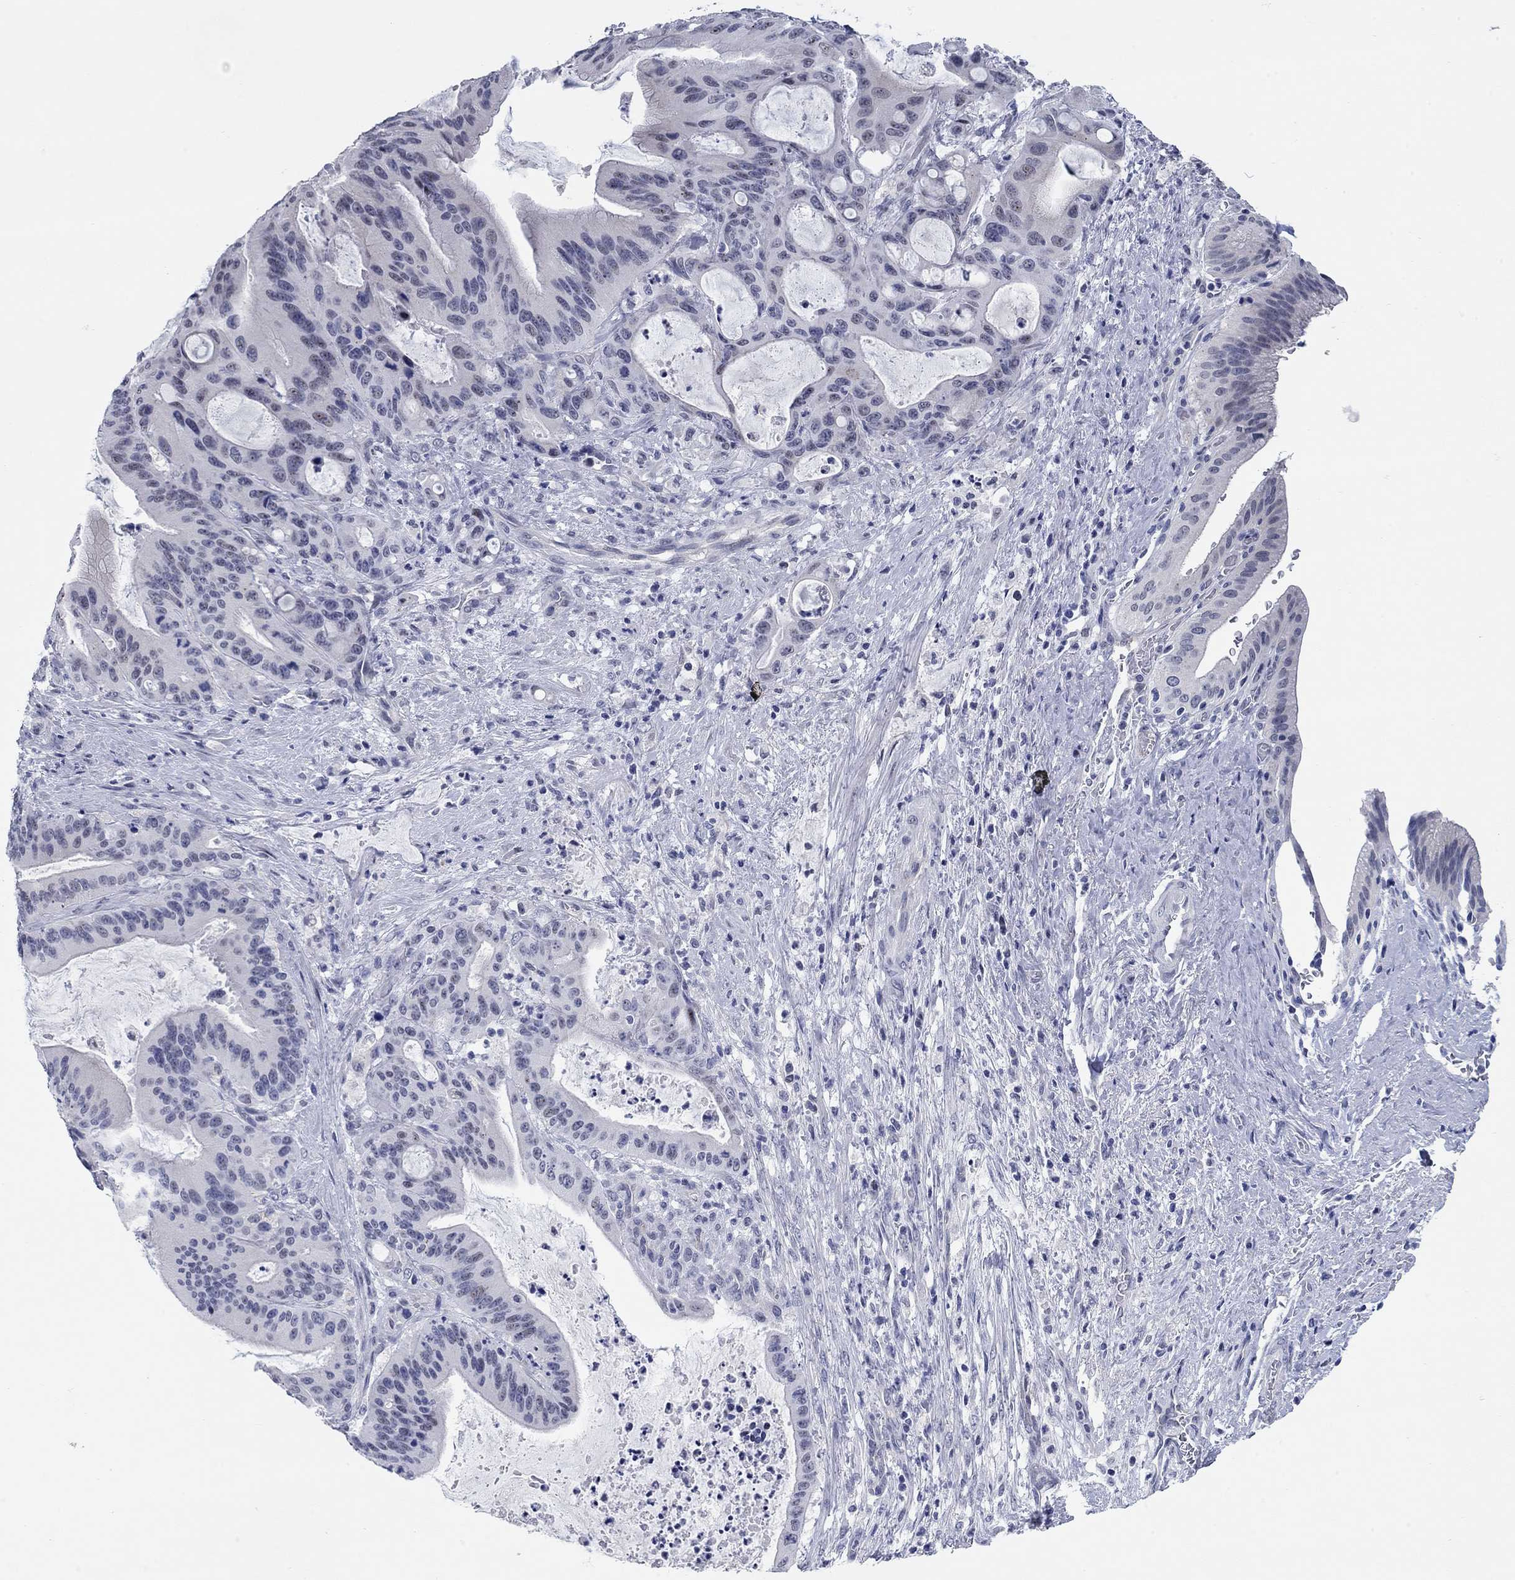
{"staining": {"intensity": "negative", "quantity": "none", "location": "none"}, "tissue": "liver cancer", "cell_type": "Tumor cells", "image_type": "cancer", "snomed": [{"axis": "morphology", "description": "Cholangiocarcinoma"}, {"axis": "topography", "description": "Liver"}], "caption": "Immunohistochemistry (IHC) of liver cholangiocarcinoma displays no staining in tumor cells.", "gene": "WASF3", "patient": {"sex": "female", "age": 73}}